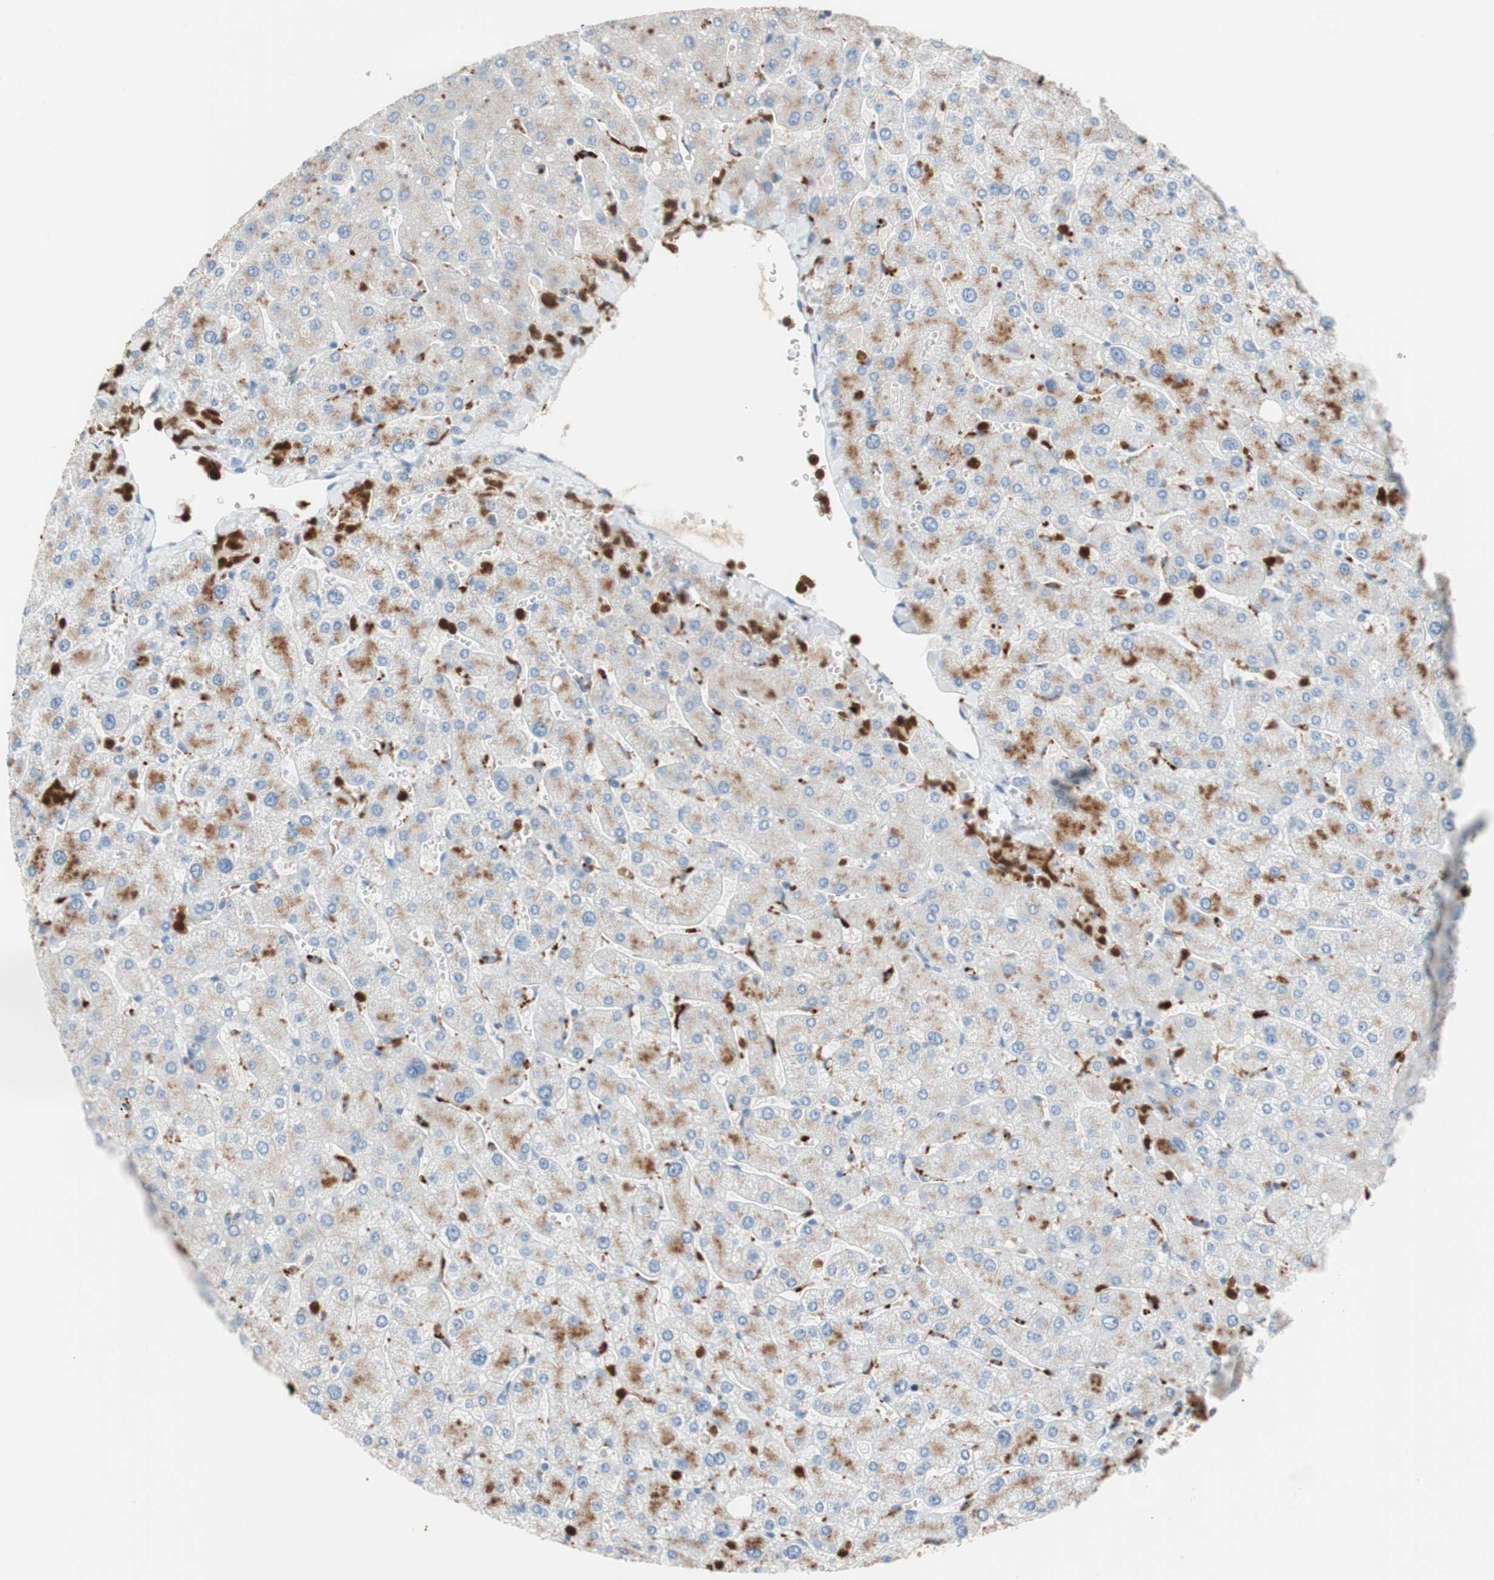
{"staining": {"intensity": "negative", "quantity": "none", "location": "none"}, "tissue": "liver", "cell_type": "Cholangiocytes", "image_type": "normal", "snomed": [{"axis": "morphology", "description": "Normal tissue, NOS"}, {"axis": "topography", "description": "Liver"}], "caption": "The immunohistochemistry histopathology image has no significant staining in cholangiocytes of liver.", "gene": "CLEC4D", "patient": {"sex": "male", "age": 55}}